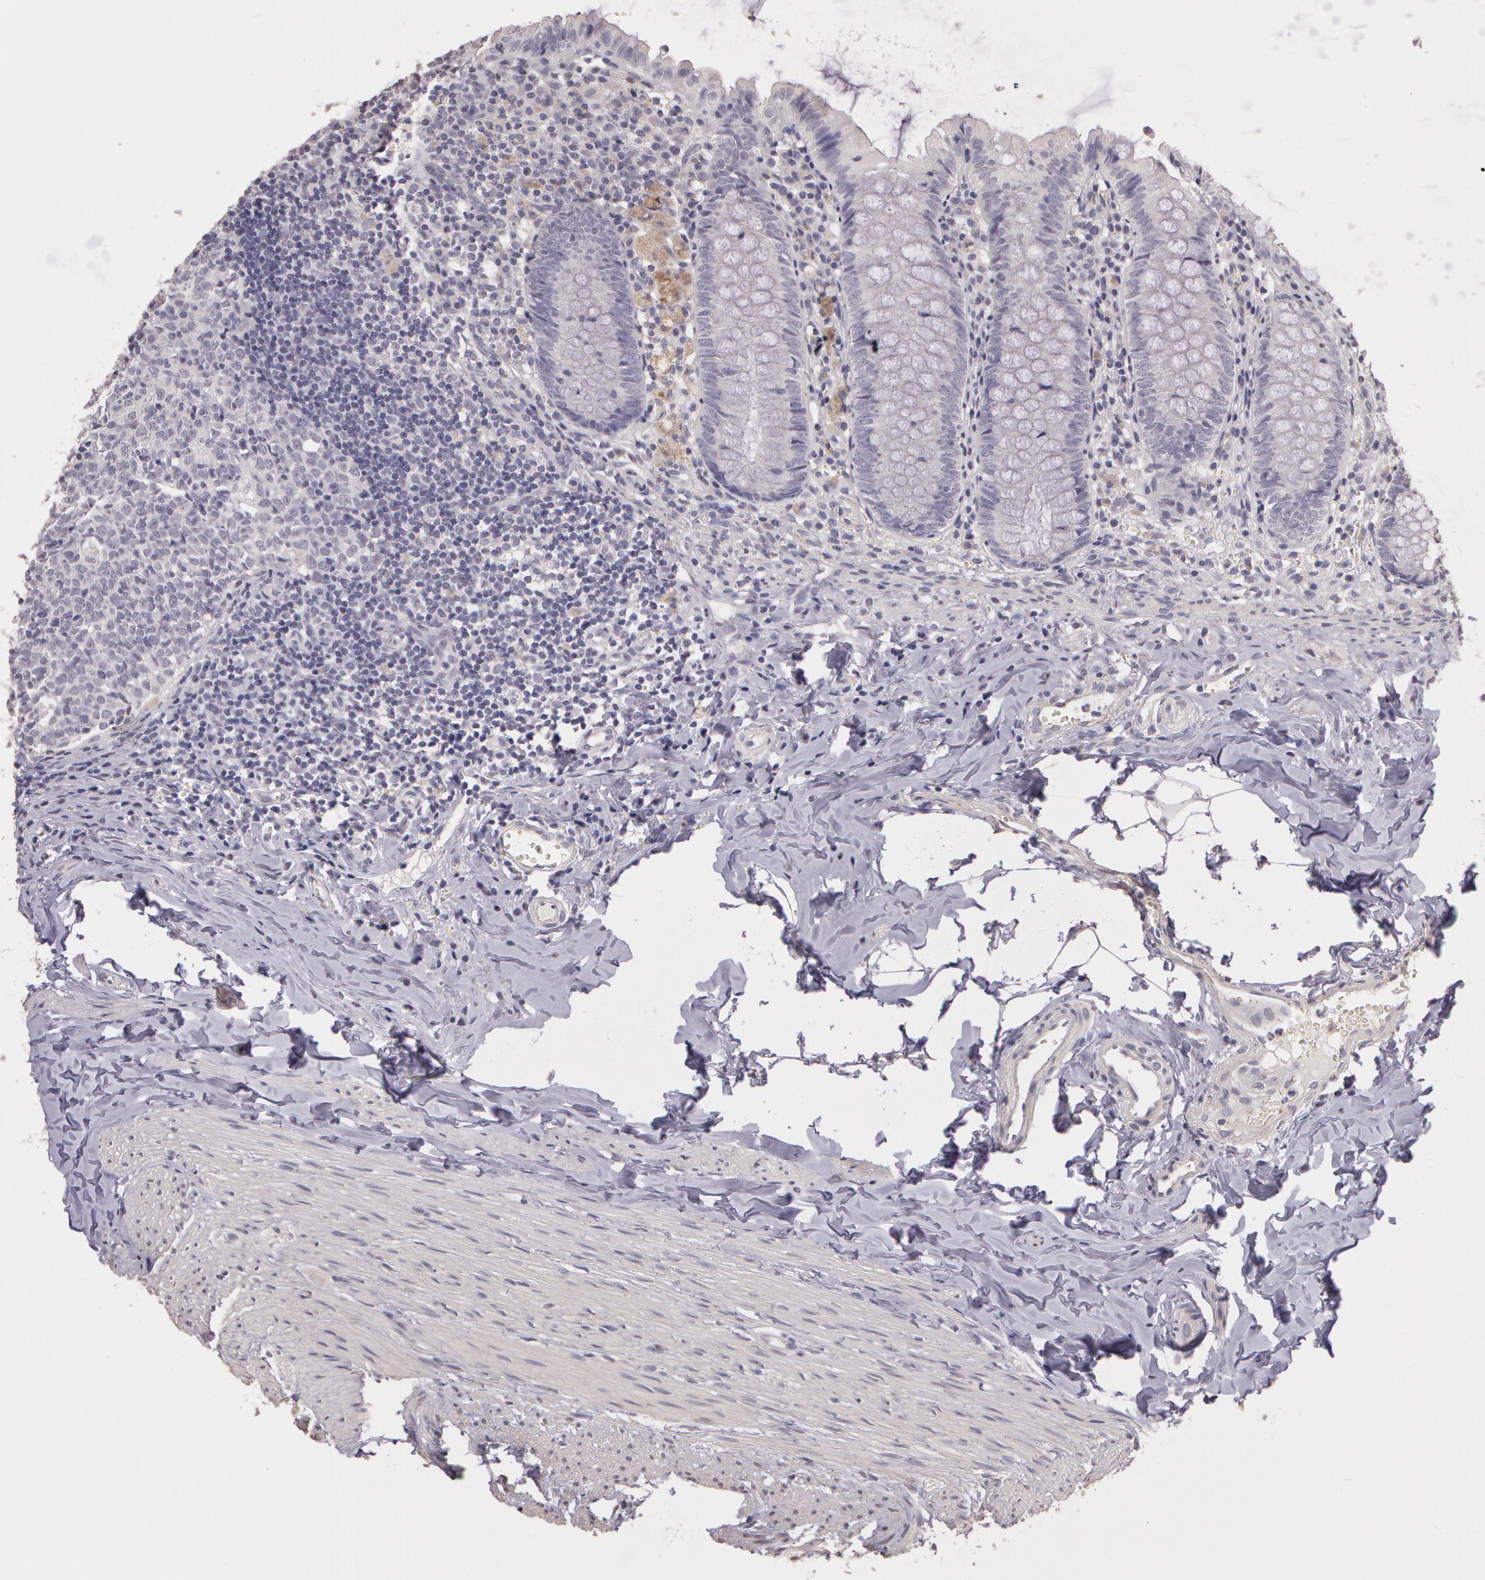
{"staining": {"intensity": "negative", "quantity": "none", "location": "none"}, "tissue": "appendix", "cell_type": "Glandular cells", "image_type": "normal", "snomed": [{"axis": "morphology", "description": "Normal tissue, NOS"}, {"axis": "topography", "description": "Appendix"}], "caption": "Immunohistochemistry (IHC) of normal appendix shows no expression in glandular cells.", "gene": "G2E3", "patient": {"sex": "female", "age": 9}}